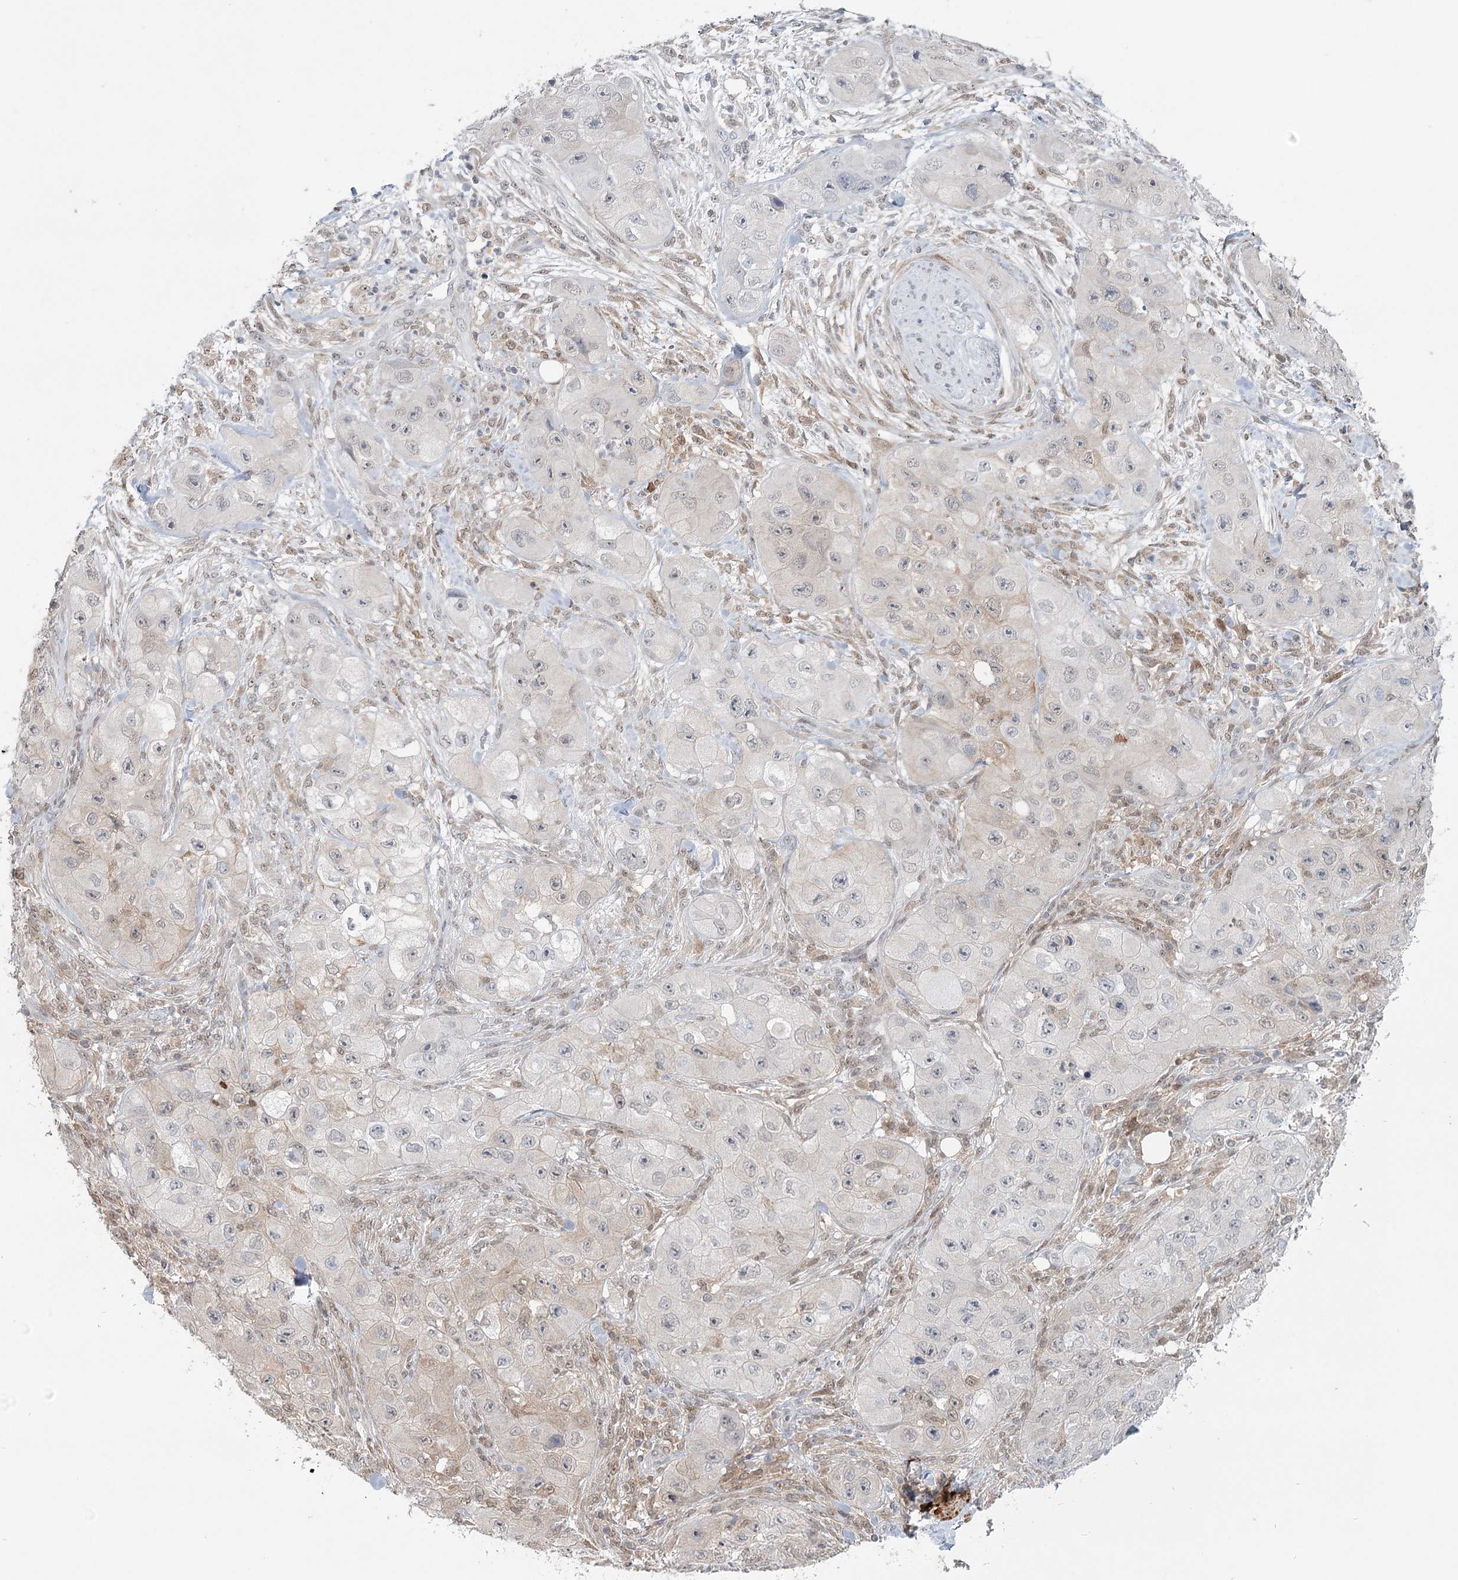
{"staining": {"intensity": "negative", "quantity": "none", "location": "none"}, "tissue": "skin cancer", "cell_type": "Tumor cells", "image_type": "cancer", "snomed": [{"axis": "morphology", "description": "Squamous cell carcinoma, NOS"}, {"axis": "topography", "description": "Skin"}, {"axis": "topography", "description": "Subcutis"}], "caption": "Skin cancer (squamous cell carcinoma) stained for a protein using IHC shows no positivity tumor cells.", "gene": "TMEM70", "patient": {"sex": "male", "age": 73}}